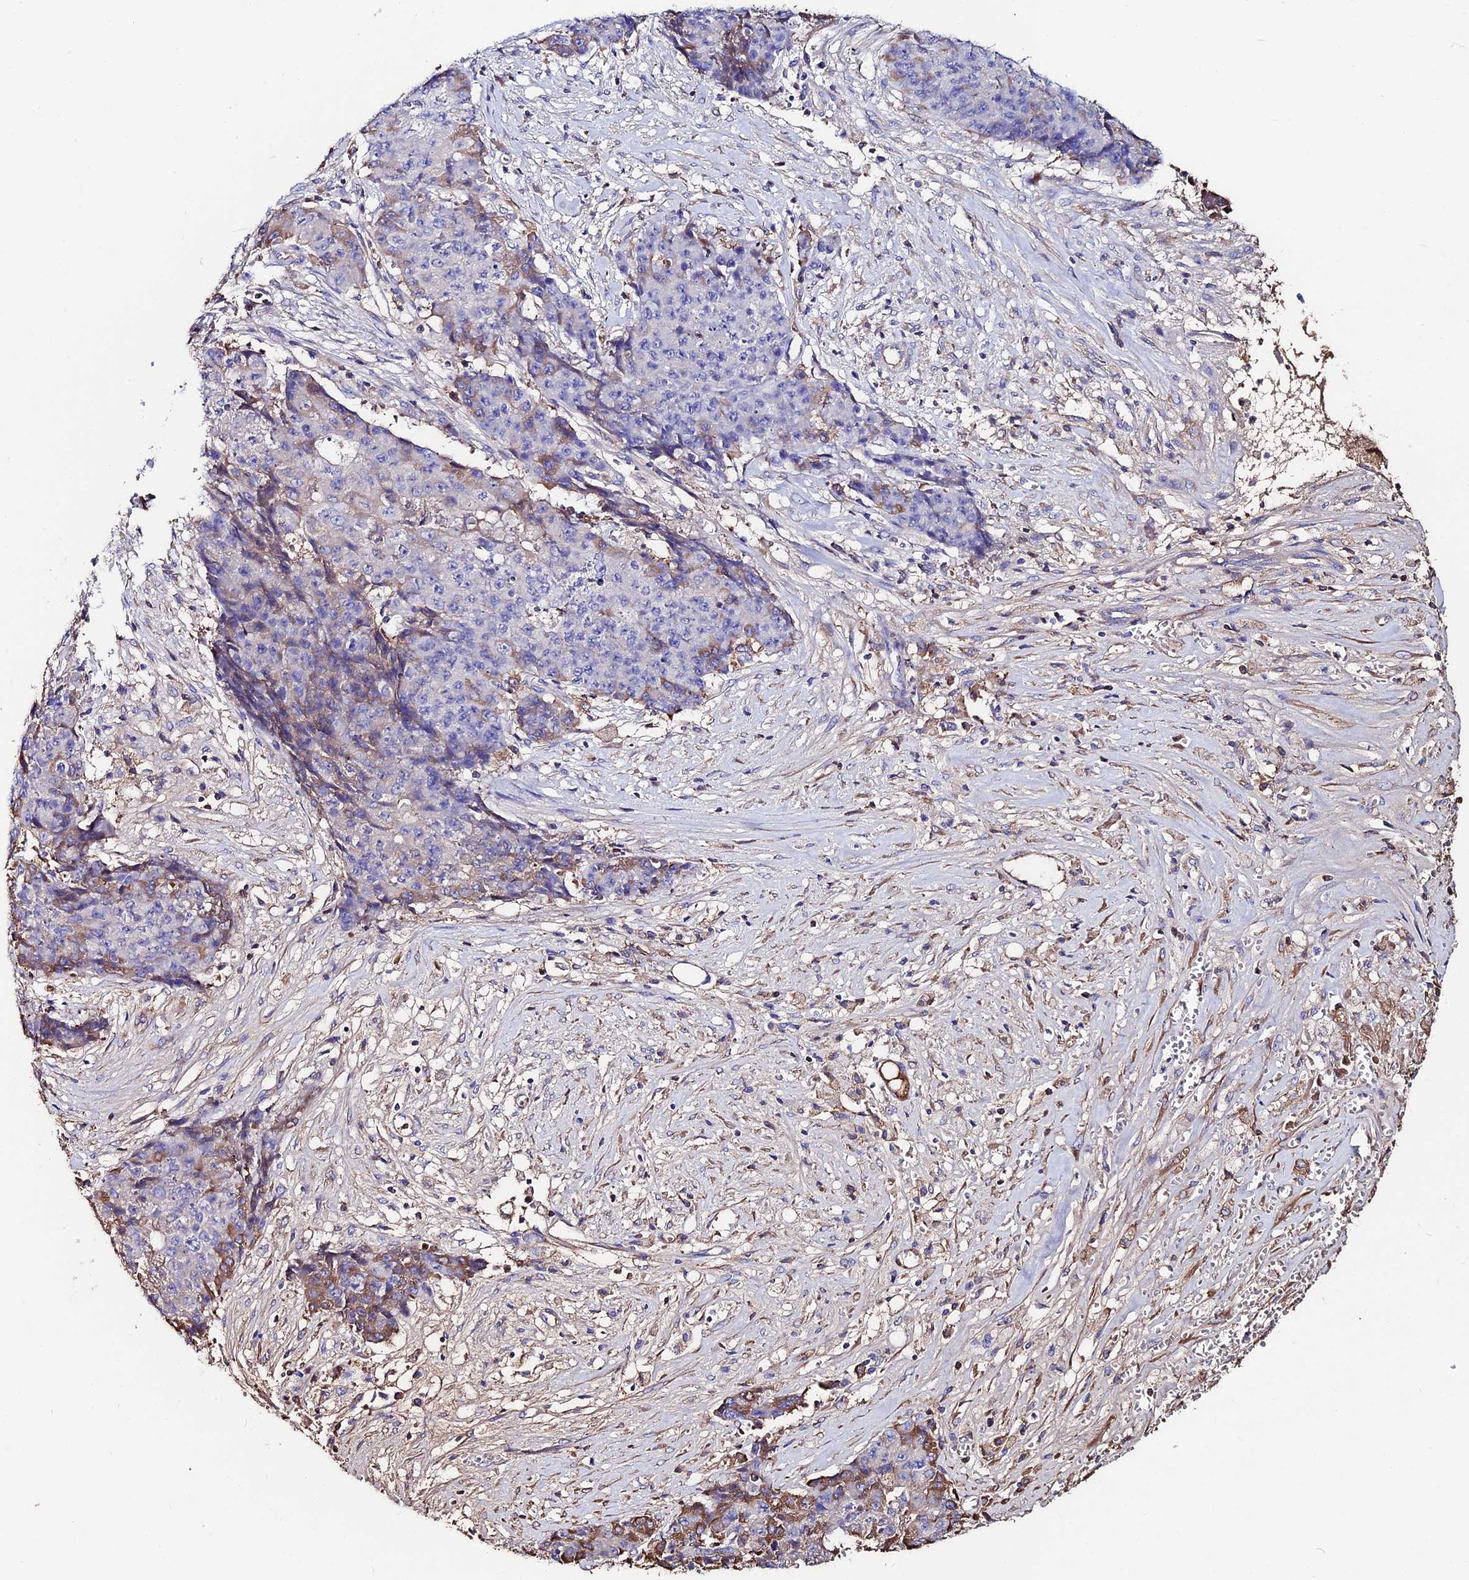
{"staining": {"intensity": "weak", "quantity": "<25%", "location": "cytoplasmic/membranous"}, "tissue": "ovarian cancer", "cell_type": "Tumor cells", "image_type": "cancer", "snomed": [{"axis": "morphology", "description": "Carcinoma, endometroid"}, {"axis": "topography", "description": "Ovary"}], "caption": "This is a image of IHC staining of endometroid carcinoma (ovarian), which shows no expression in tumor cells.", "gene": "SLC25A16", "patient": {"sex": "female", "age": 42}}